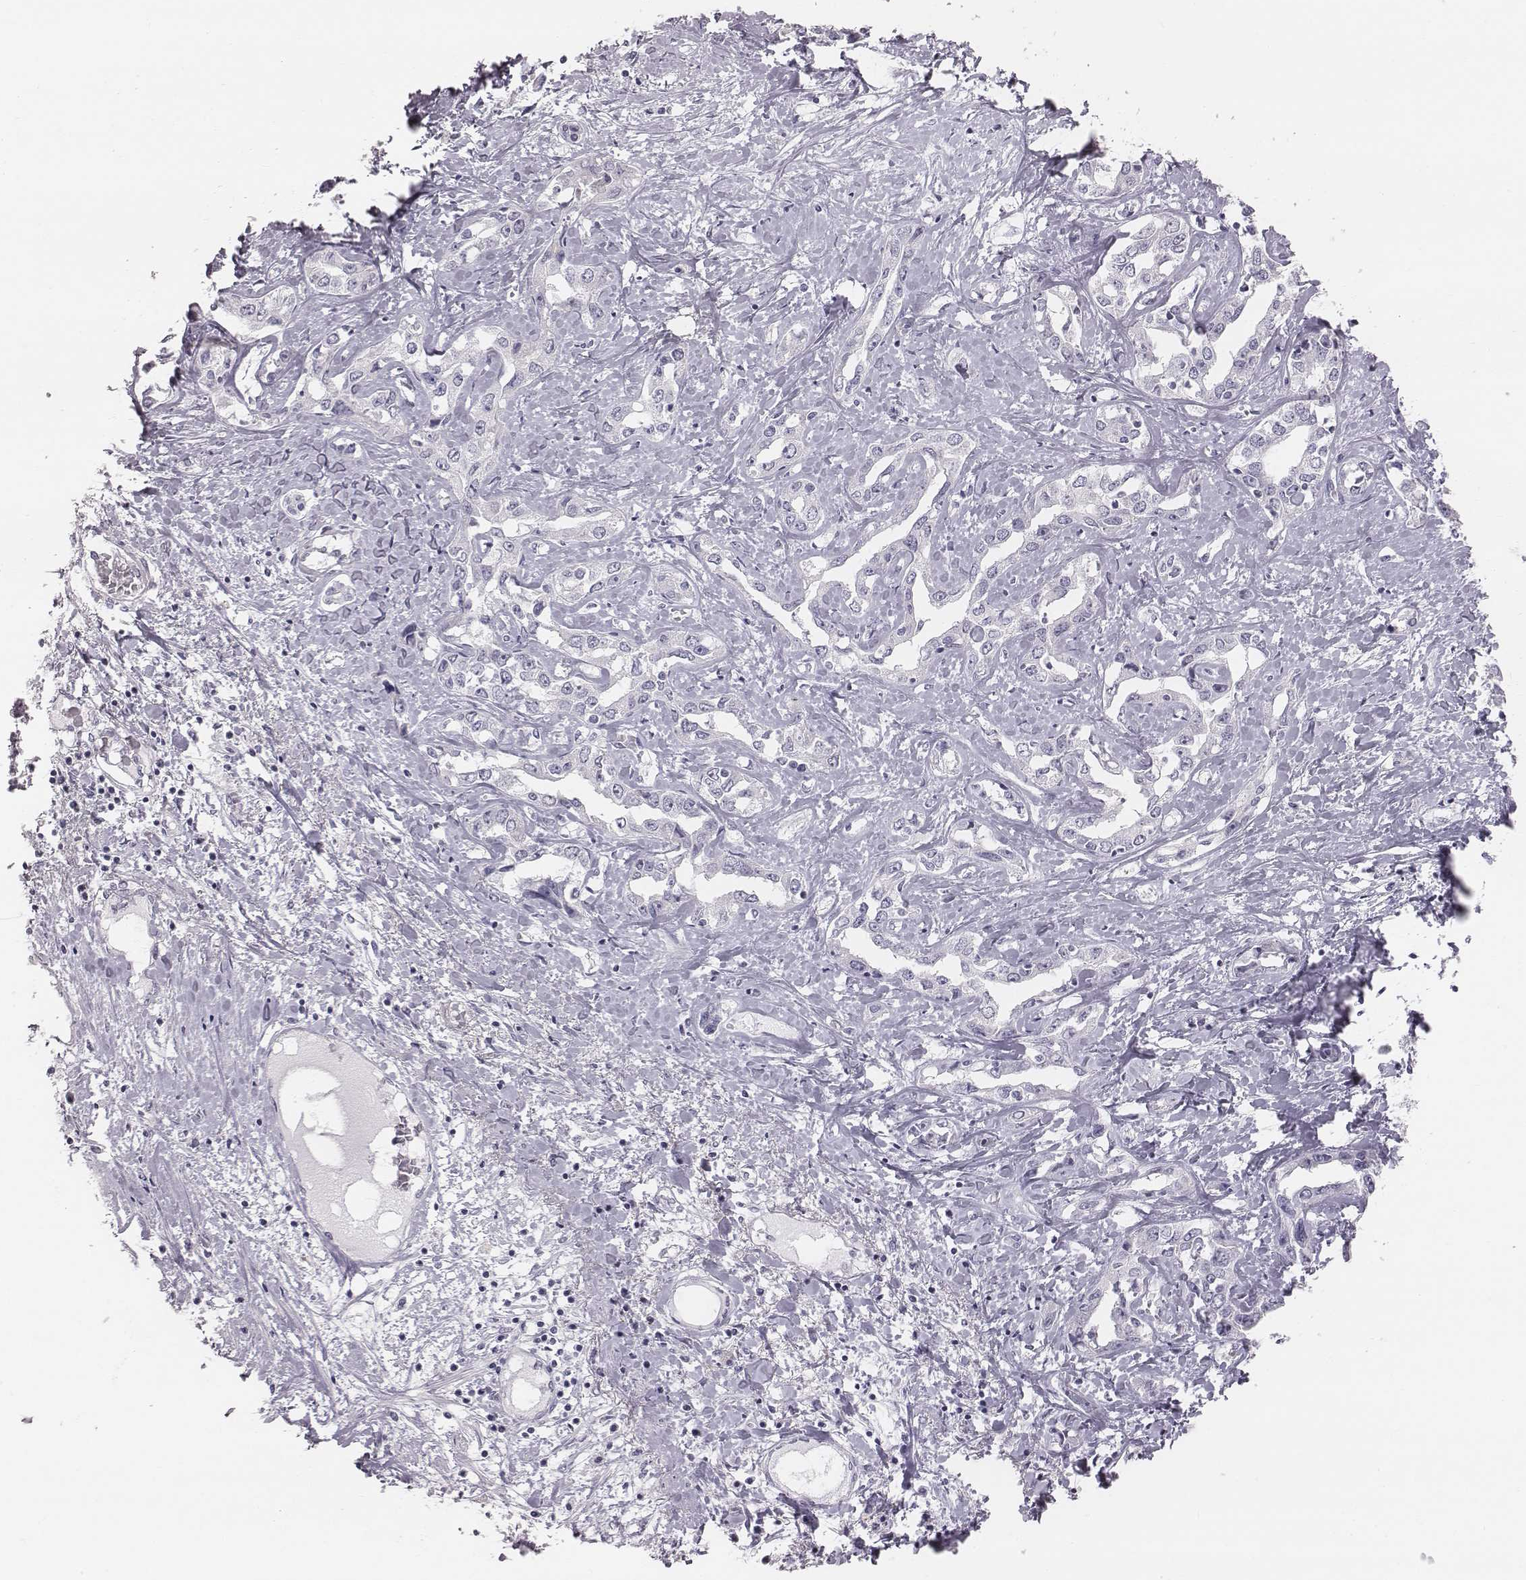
{"staining": {"intensity": "negative", "quantity": "none", "location": "none"}, "tissue": "liver cancer", "cell_type": "Tumor cells", "image_type": "cancer", "snomed": [{"axis": "morphology", "description": "Cholangiocarcinoma"}, {"axis": "topography", "description": "Liver"}], "caption": "Cholangiocarcinoma (liver) was stained to show a protein in brown. There is no significant positivity in tumor cells.", "gene": "C6orf58", "patient": {"sex": "male", "age": 59}}